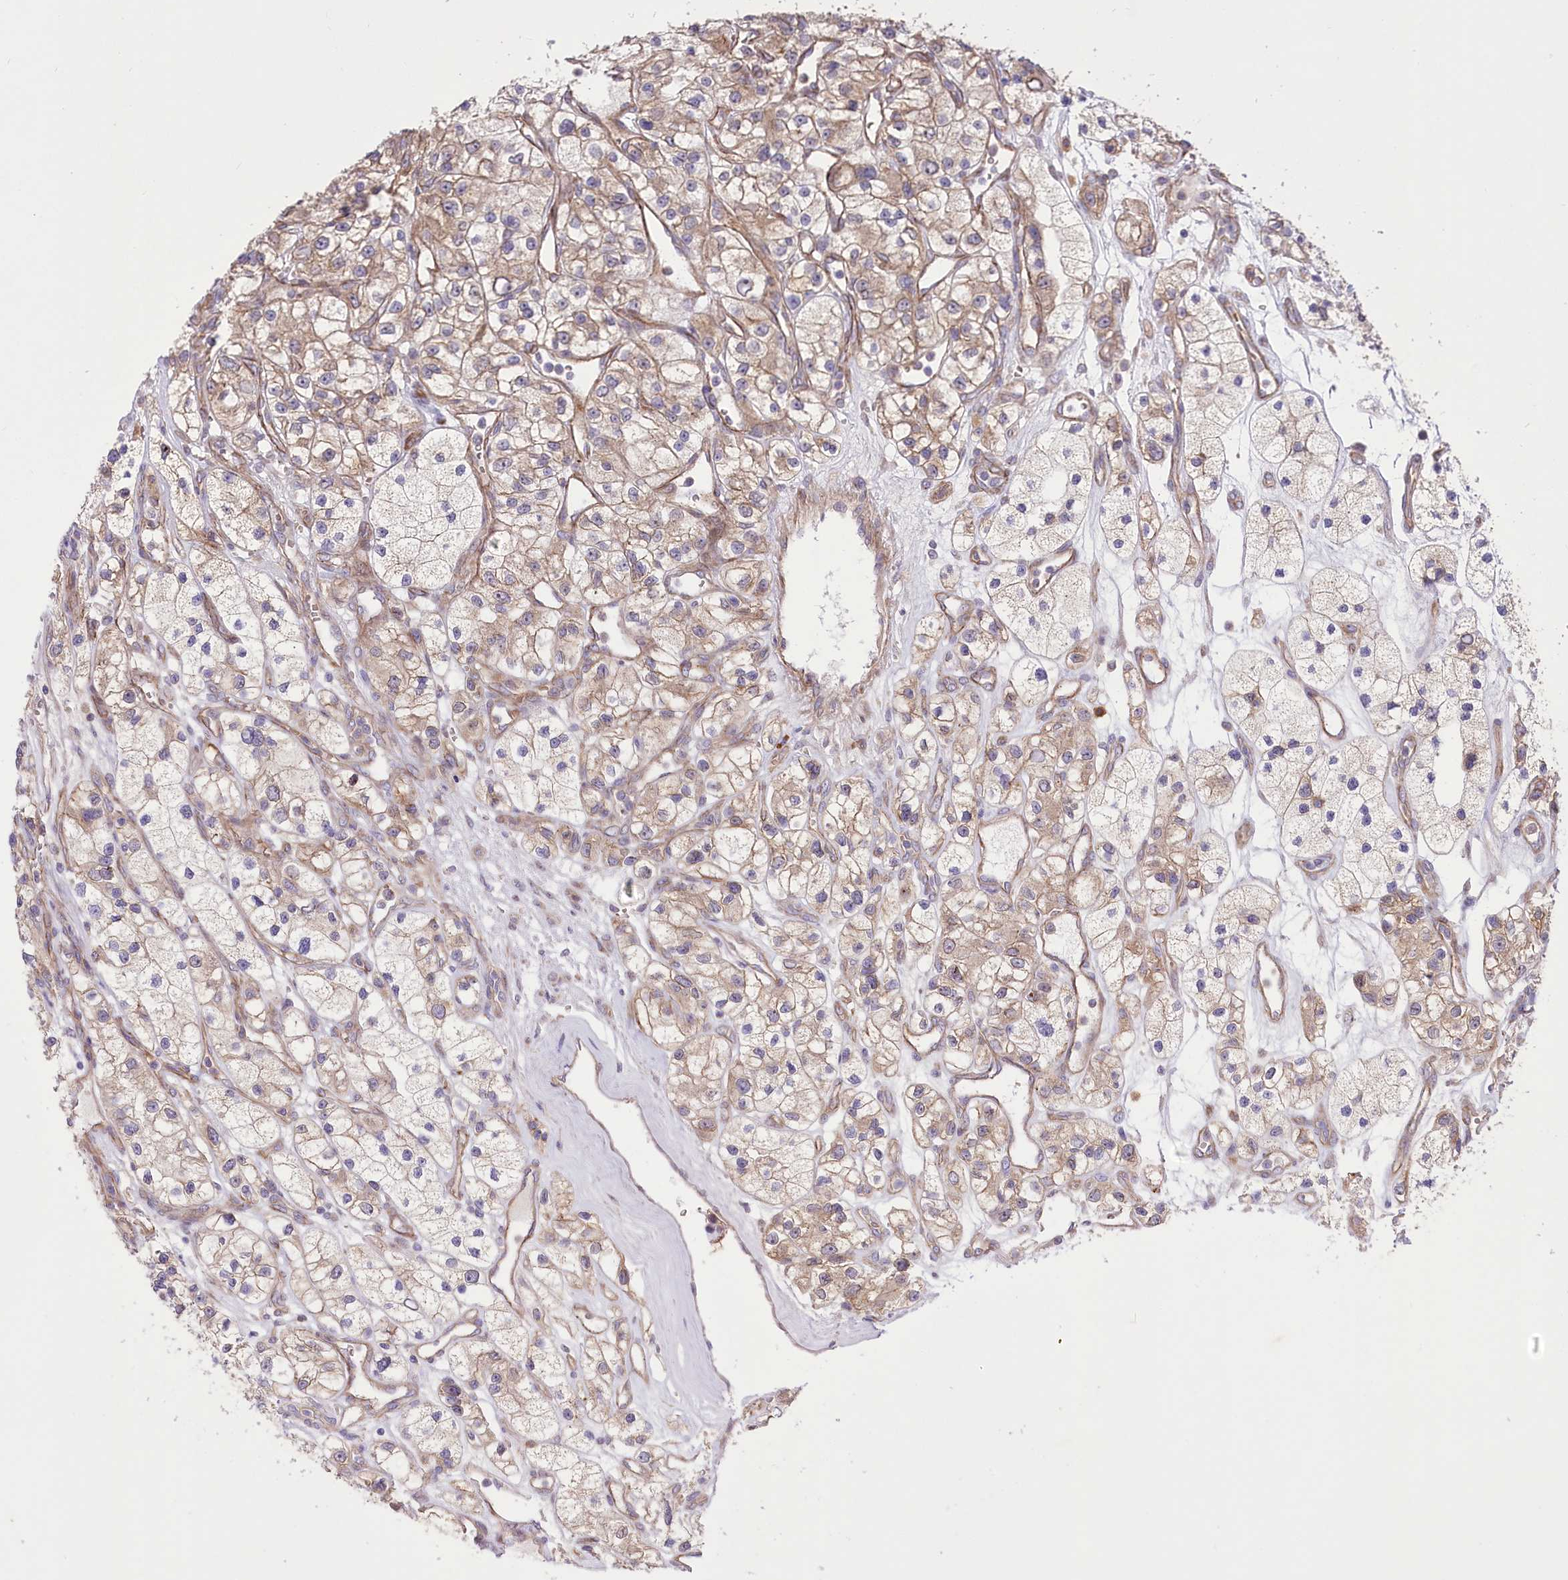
{"staining": {"intensity": "weak", "quantity": "25%-75%", "location": "cytoplasmic/membranous"}, "tissue": "renal cancer", "cell_type": "Tumor cells", "image_type": "cancer", "snomed": [{"axis": "morphology", "description": "Adenocarcinoma, NOS"}, {"axis": "topography", "description": "Kidney"}], "caption": "Protein staining exhibits weak cytoplasmic/membranous staining in about 25%-75% of tumor cells in renal cancer. (Brightfield microscopy of DAB IHC at high magnification).", "gene": "TRUB1", "patient": {"sex": "female", "age": 57}}